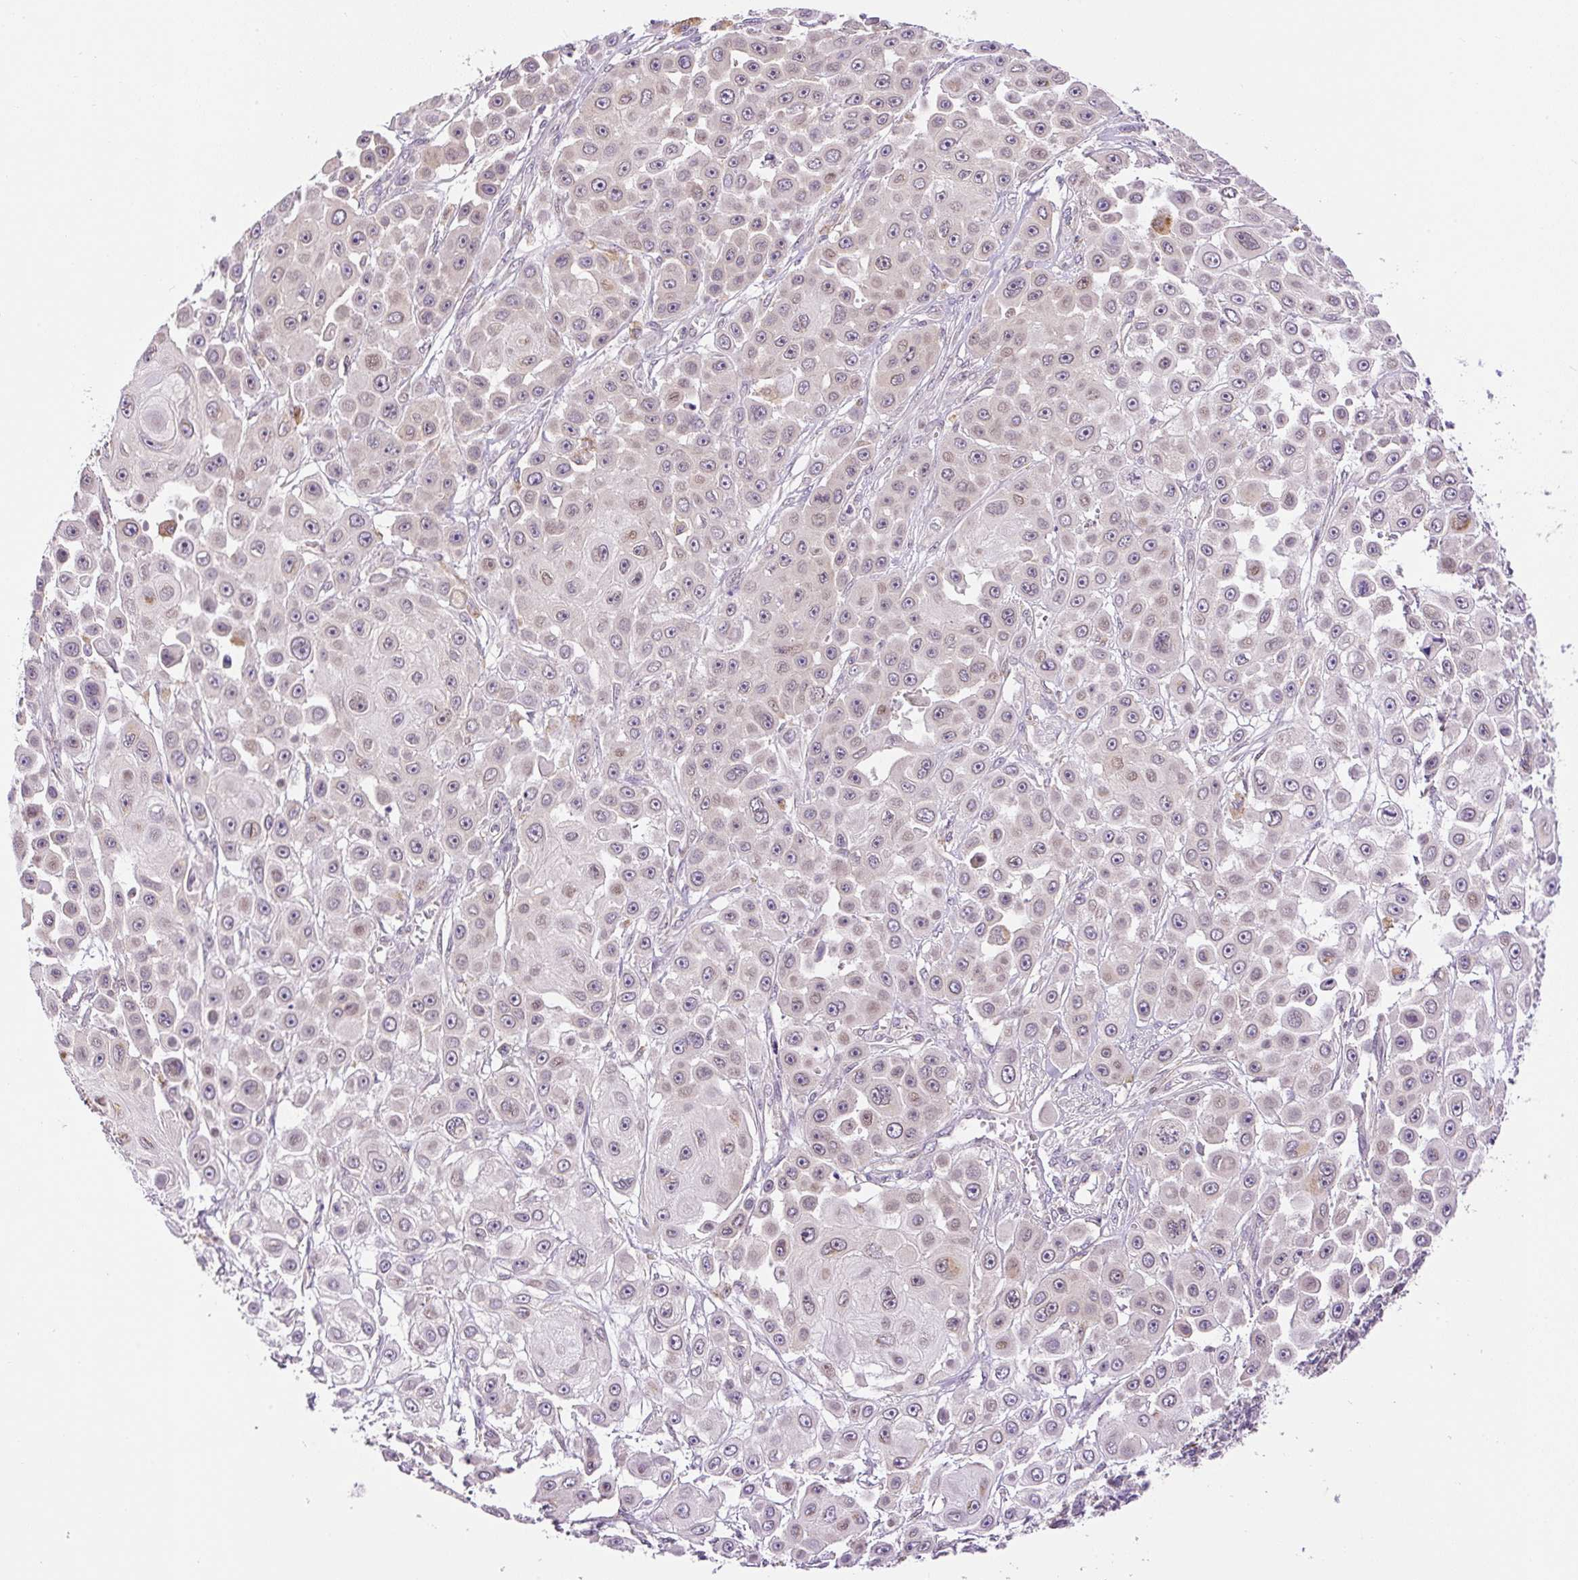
{"staining": {"intensity": "weak", "quantity": "<25%", "location": "nuclear"}, "tissue": "skin cancer", "cell_type": "Tumor cells", "image_type": "cancer", "snomed": [{"axis": "morphology", "description": "Squamous cell carcinoma, NOS"}, {"axis": "topography", "description": "Skin"}], "caption": "Immunohistochemistry image of neoplastic tissue: squamous cell carcinoma (skin) stained with DAB reveals no significant protein staining in tumor cells. Nuclei are stained in blue.", "gene": "CARD11", "patient": {"sex": "male", "age": 67}}